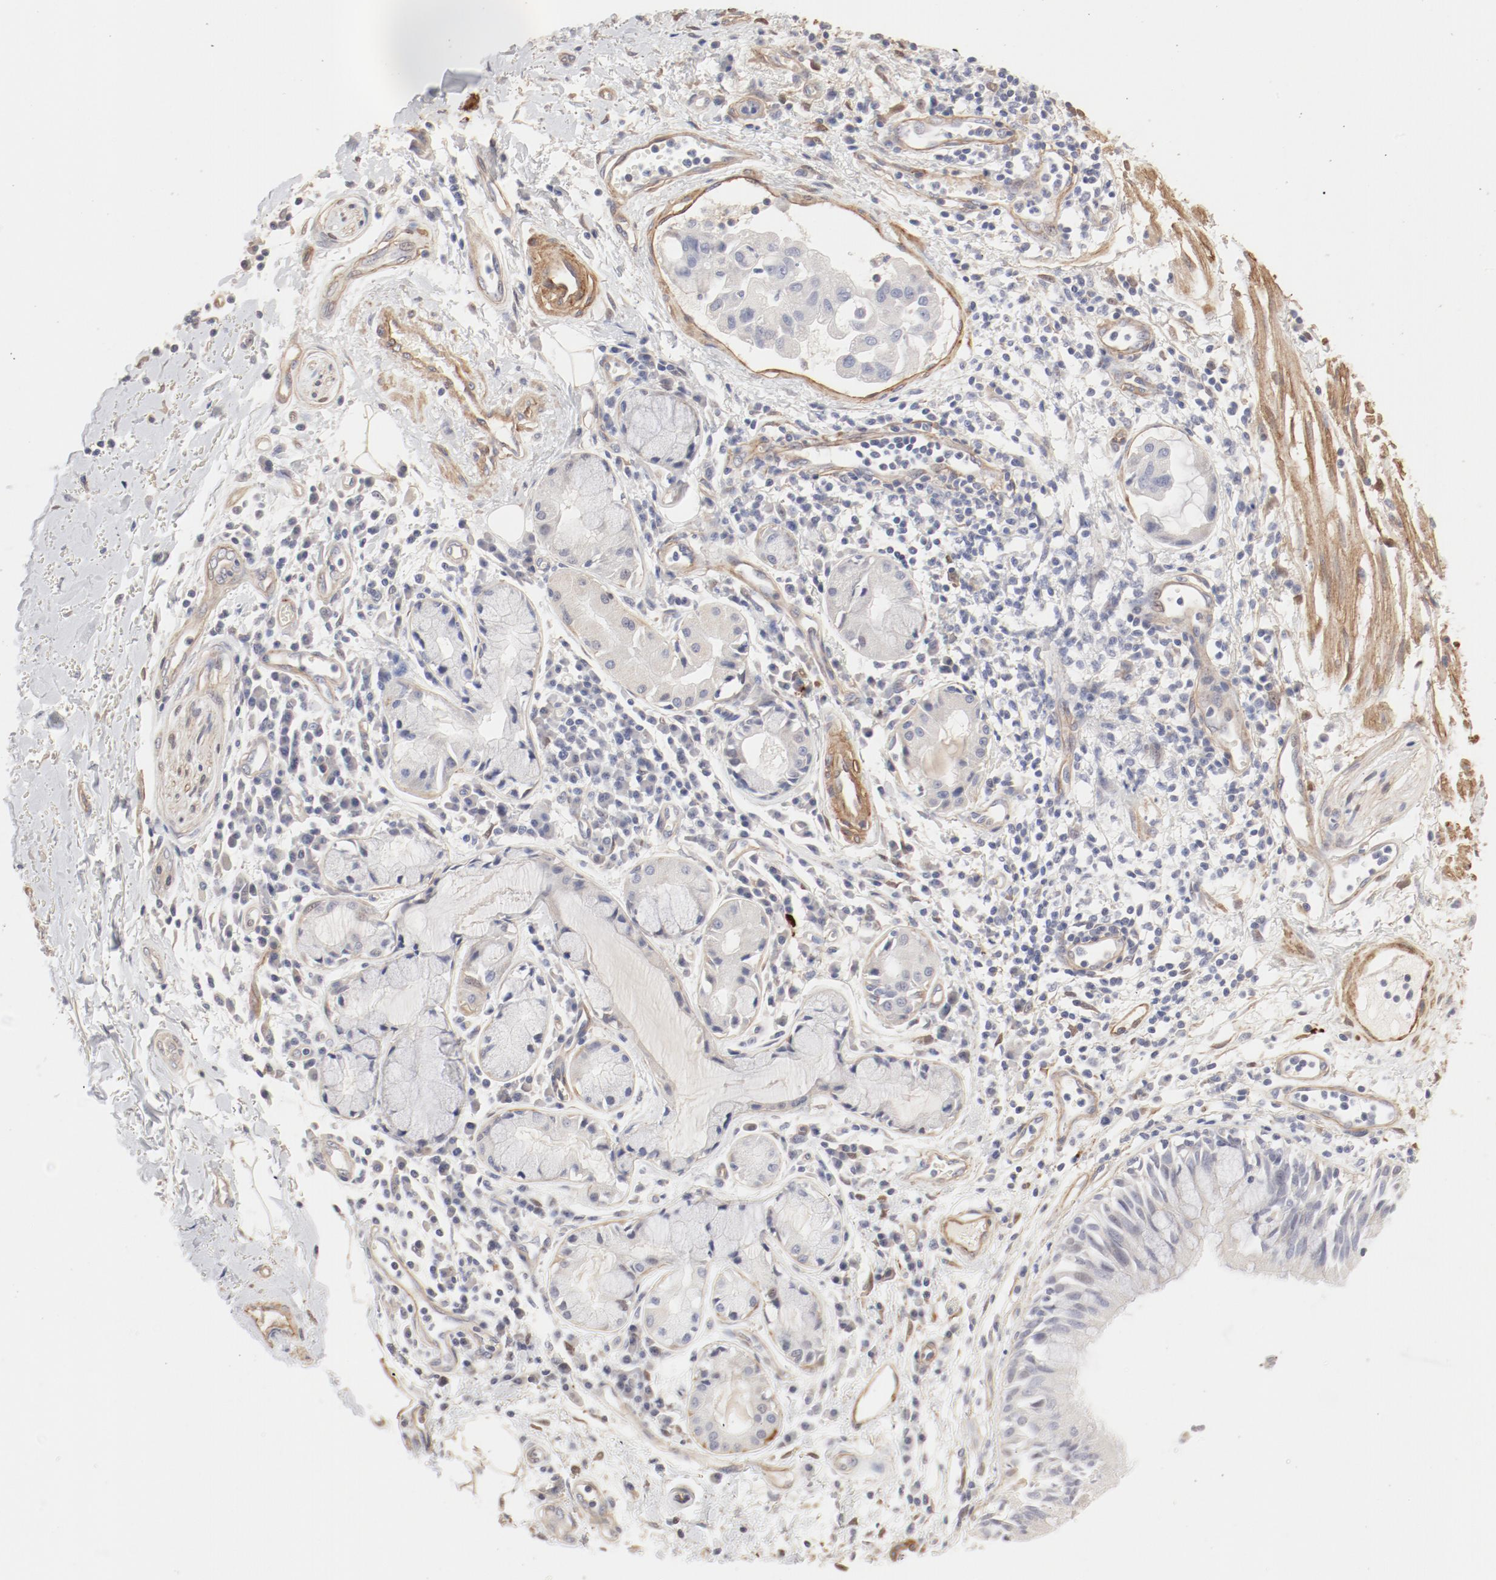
{"staining": {"intensity": "weak", "quantity": ">75%", "location": "cytoplasmic/membranous"}, "tissue": "adipose tissue", "cell_type": "Adipocytes", "image_type": "normal", "snomed": [{"axis": "morphology", "description": "Normal tissue, NOS"}, {"axis": "morphology", "description": "Adenocarcinoma, NOS"}, {"axis": "topography", "description": "Cartilage tissue"}, {"axis": "topography", "description": "Bronchus"}, {"axis": "topography", "description": "Lung"}], "caption": "Immunohistochemical staining of normal adipose tissue demonstrates low levels of weak cytoplasmic/membranous positivity in approximately >75% of adipocytes. (DAB (3,3'-diaminobenzidine) IHC, brown staining for protein, blue staining for nuclei).", "gene": "MAGED4B", "patient": {"sex": "female", "age": 67}}